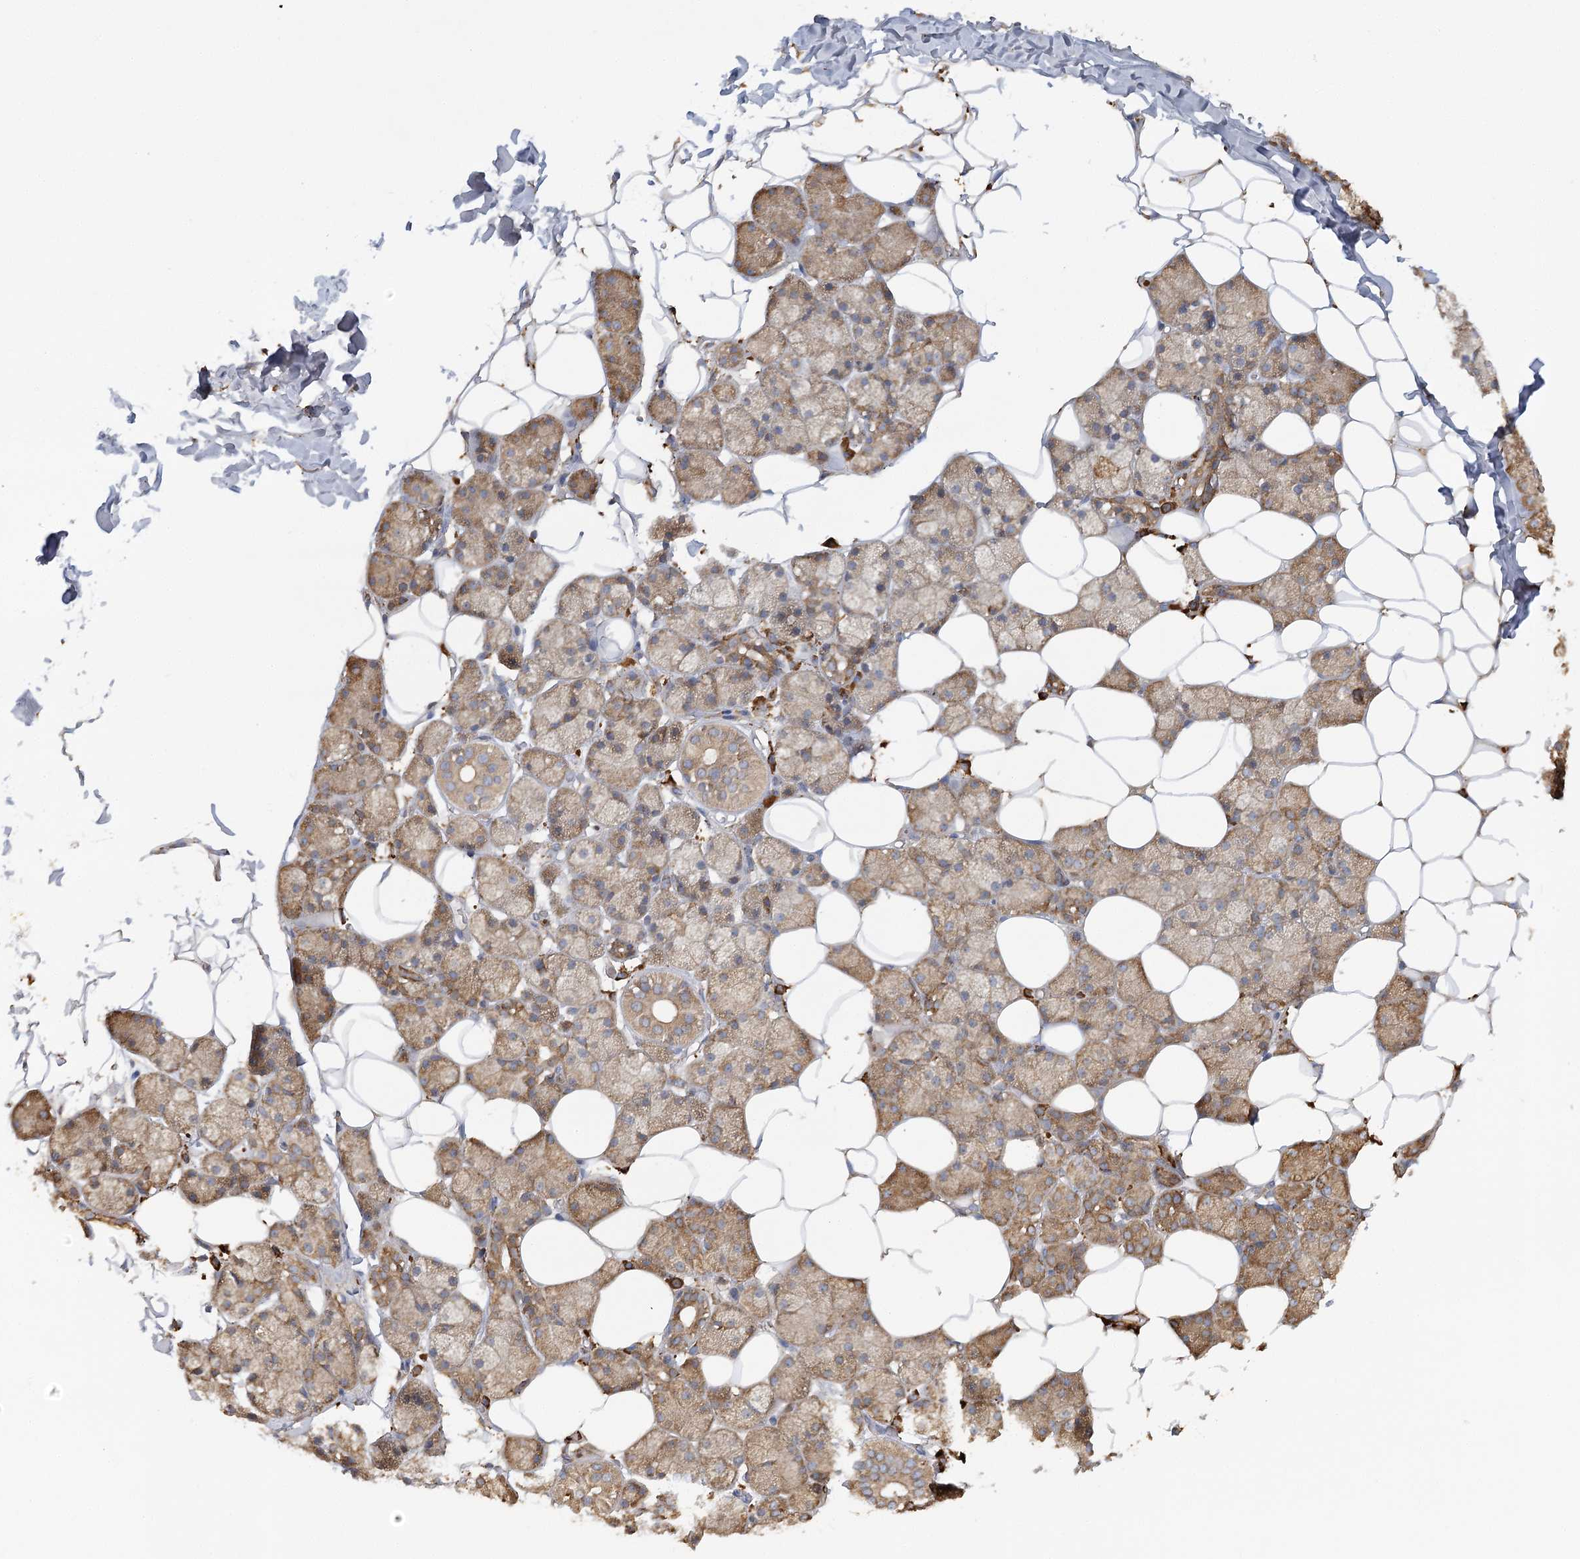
{"staining": {"intensity": "moderate", "quantity": ">75%", "location": "cytoplasmic/membranous"}, "tissue": "salivary gland", "cell_type": "Glandular cells", "image_type": "normal", "snomed": [{"axis": "morphology", "description": "Normal tissue, NOS"}, {"axis": "topography", "description": "Salivary gland"}], "caption": "Salivary gland stained with a brown dye shows moderate cytoplasmic/membranous positive expression in about >75% of glandular cells.", "gene": "ACAP2", "patient": {"sex": "female", "age": 33}}